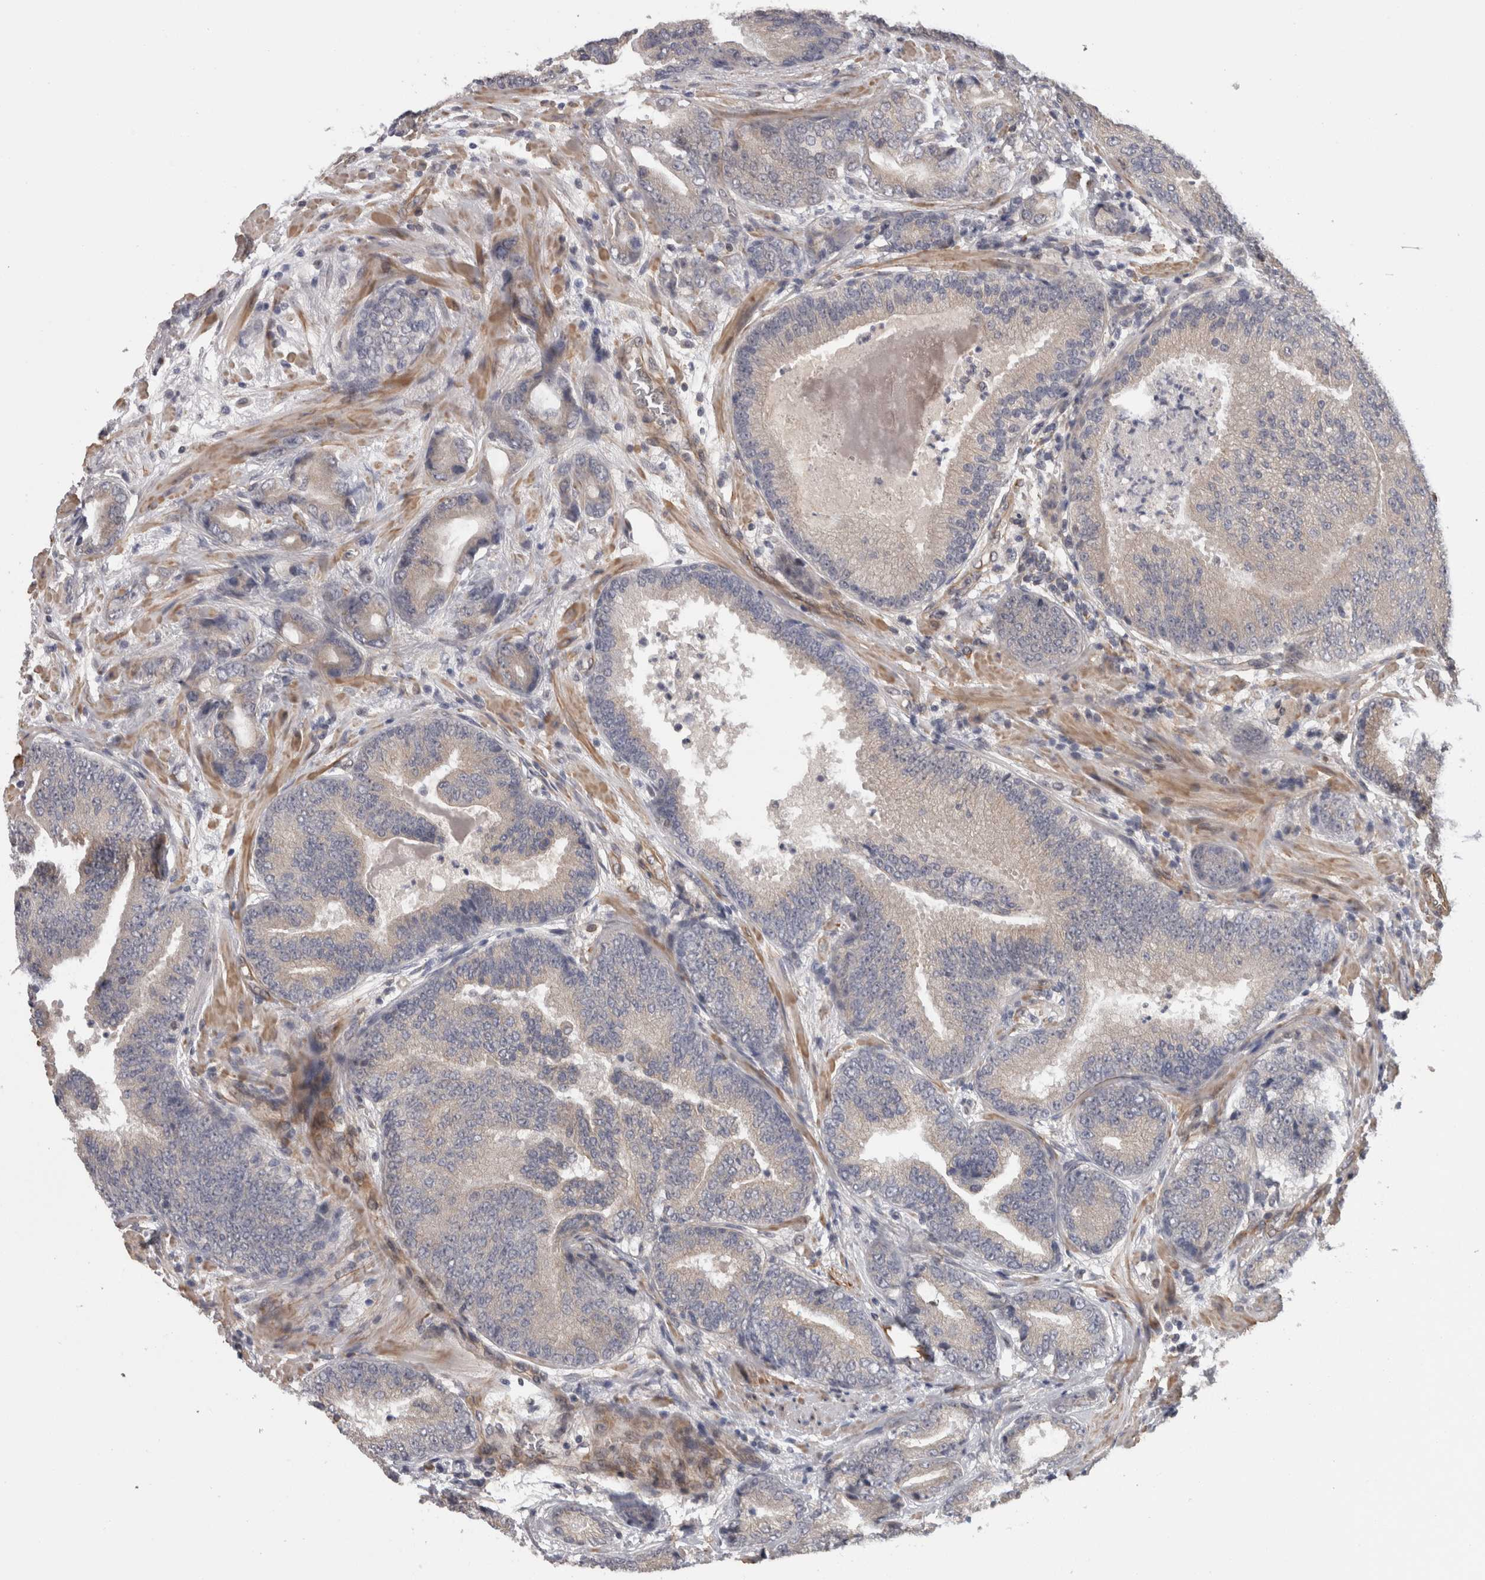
{"staining": {"intensity": "negative", "quantity": "none", "location": "none"}, "tissue": "prostate cancer", "cell_type": "Tumor cells", "image_type": "cancer", "snomed": [{"axis": "morphology", "description": "Adenocarcinoma, High grade"}, {"axis": "topography", "description": "Prostate"}], "caption": "Image shows no significant protein positivity in tumor cells of prostate adenocarcinoma (high-grade).", "gene": "RMDN1", "patient": {"sex": "male", "age": 55}}